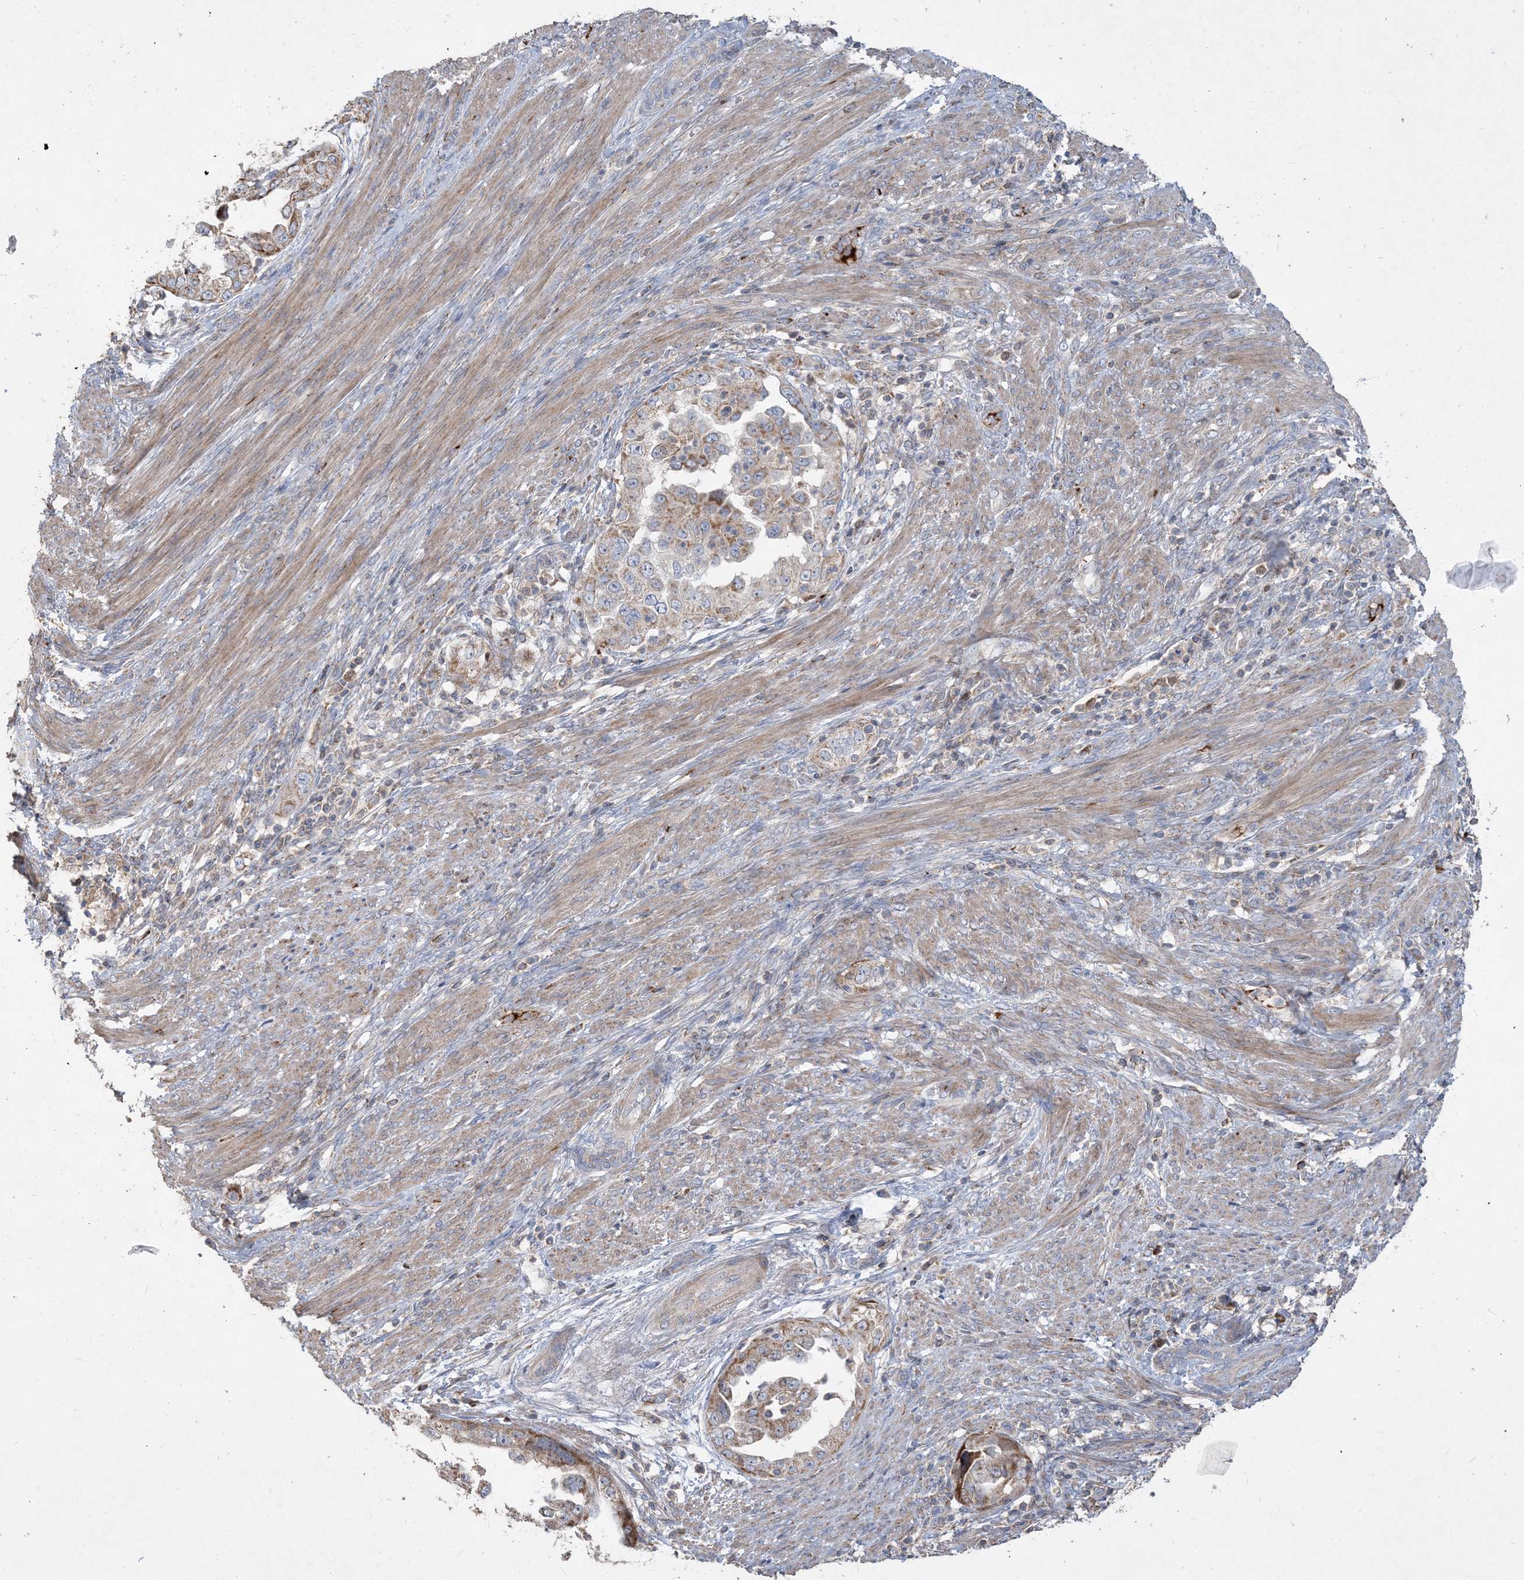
{"staining": {"intensity": "moderate", "quantity": ">75%", "location": "cytoplasmic/membranous"}, "tissue": "endometrial cancer", "cell_type": "Tumor cells", "image_type": "cancer", "snomed": [{"axis": "morphology", "description": "Adenocarcinoma, NOS"}, {"axis": "topography", "description": "Endometrium"}], "caption": "This is a micrograph of immunohistochemistry (IHC) staining of endometrial cancer, which shows moderate positivity in the cytoplasmic/membranous of tumor cells.", "gene": "ECHDC1", "patient": {"sex": "female", "age": 85}}